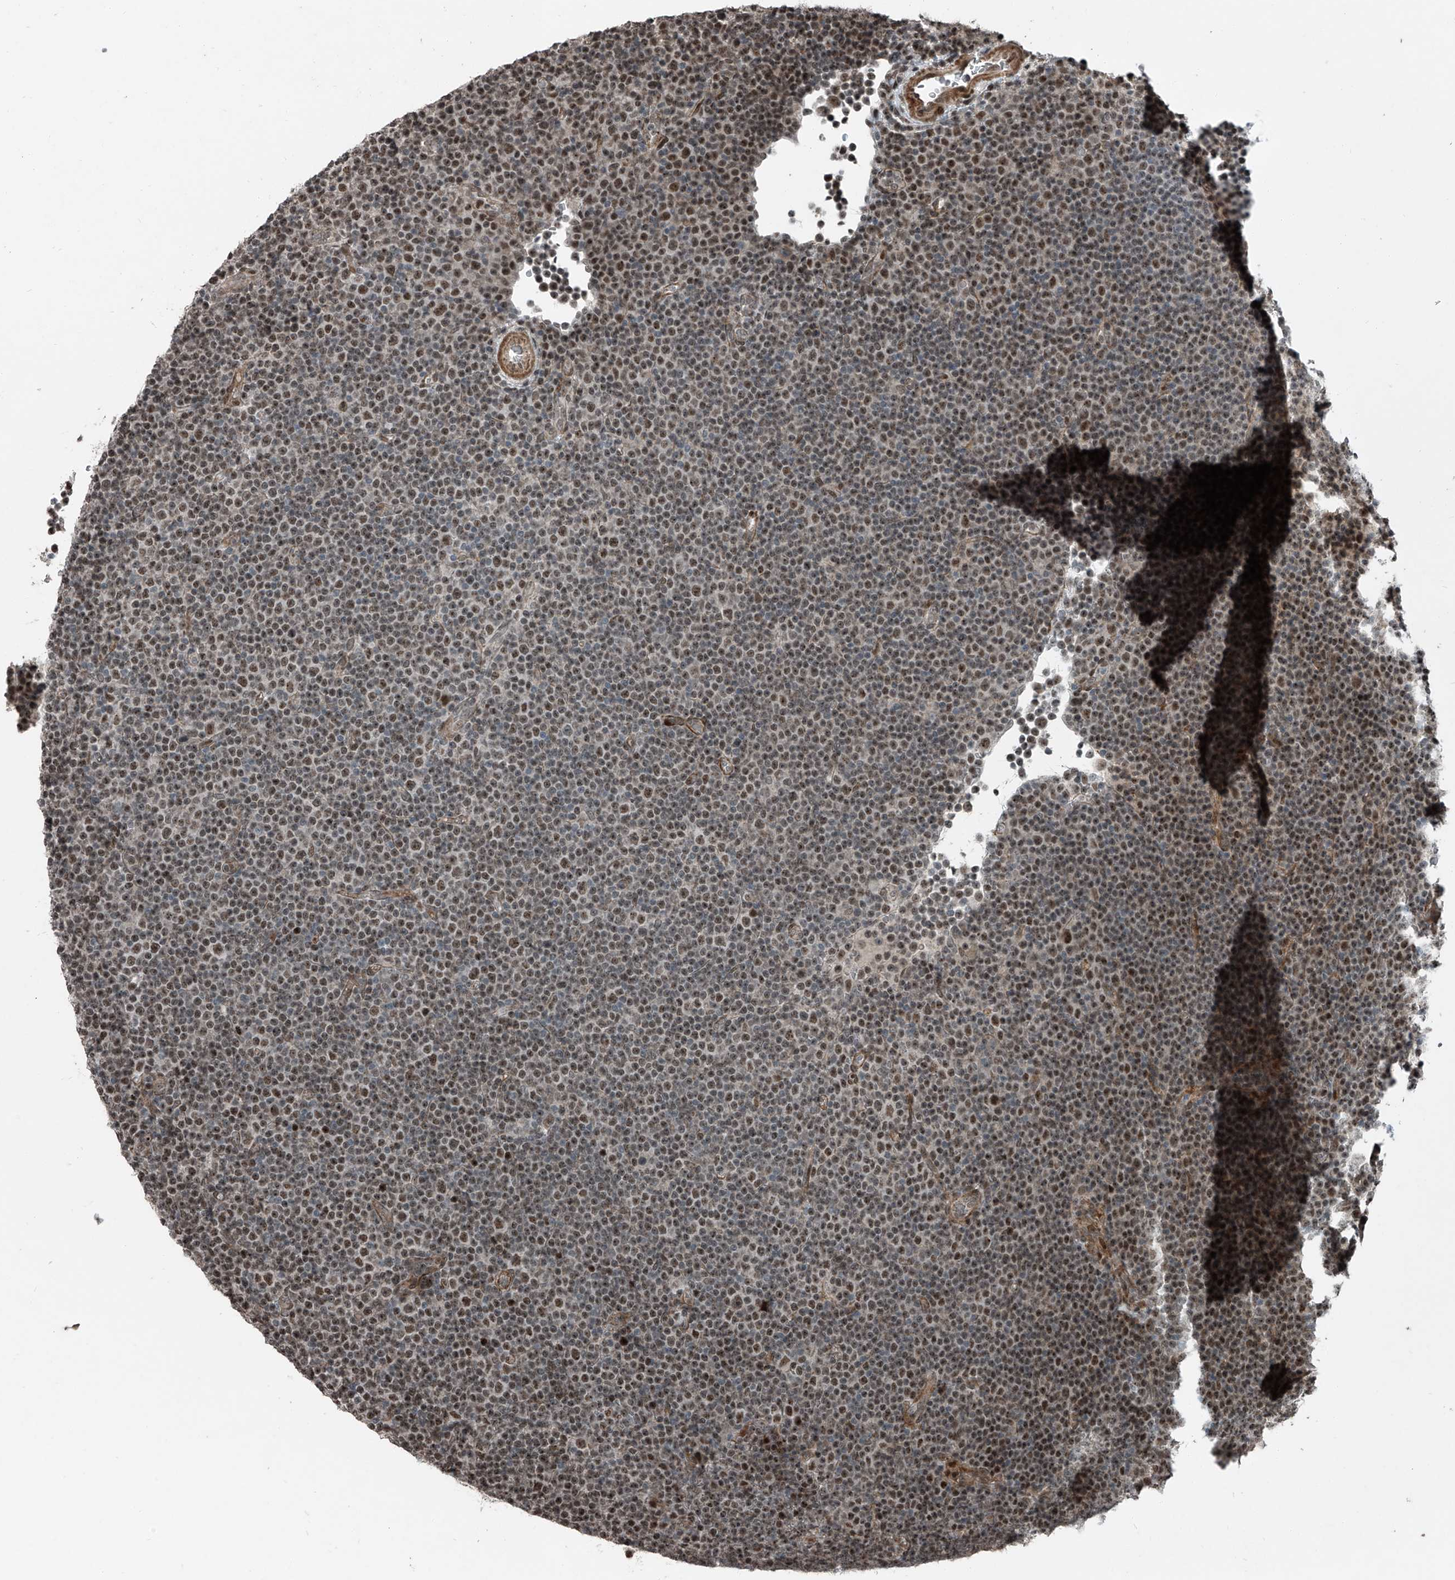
{"staining": {"intensity": "moderate", "quantity": ">75%", "location": "nuclear"}, "tissue": "lymphoma", "cell_type": "Tumor cells", "image_type": "cancer", "snomed": [{"axis": "morphology", "description": "Malignant lymphoma, non-Hodgkin's type, Low grade"}, {"axis": "topography", "description": "Lymph node"}], "caption": "Moderate nuclear expression is identified in approximately >75% of tumor cells in low-grade malignant lymphoma, non-Hodgkin's type.", "gene": "ZNF570", "patient": {"sex": "female", "age": 67}}